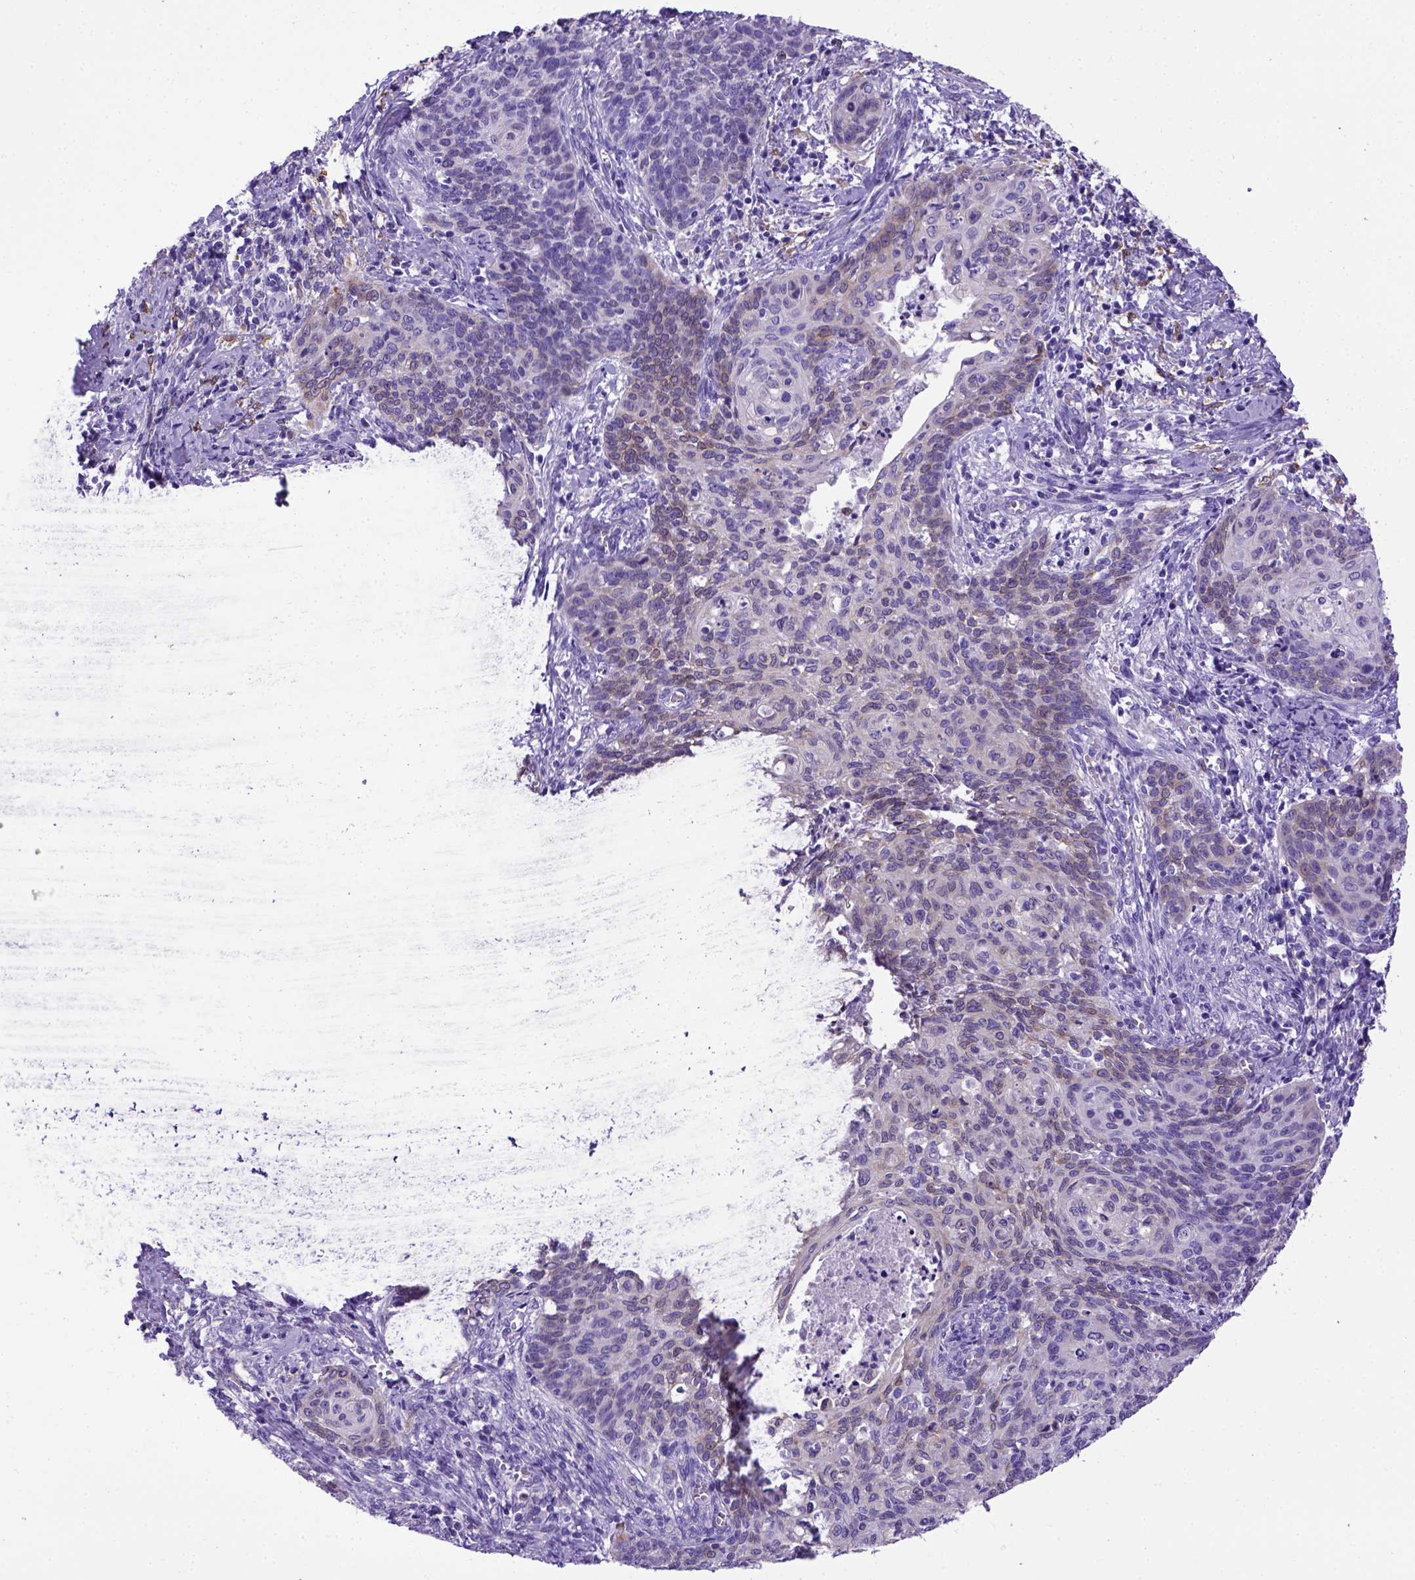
{"staining": {"intensity": "weak", "quantity": "<25%", "location": "cytoplasmic/membranous"}, "tissue": "cervical cancer", "cell_type": "Tumor cells", "image_type": "cancer", "snomed": [{"axis": "morphology", "description": "Normal tissue, NOS"}, {"axis": "morphology", "description": "Squamous cell carcinoma, NOS"}, {"axis": "topography", "description": "Cervix"}], "caption": "Image shows no protein positivity in tumor cells of squamous cell carcinoma (cervical) tissue.", "gene": "PTGES", "patient": {"sex": "female", "age": 39}}